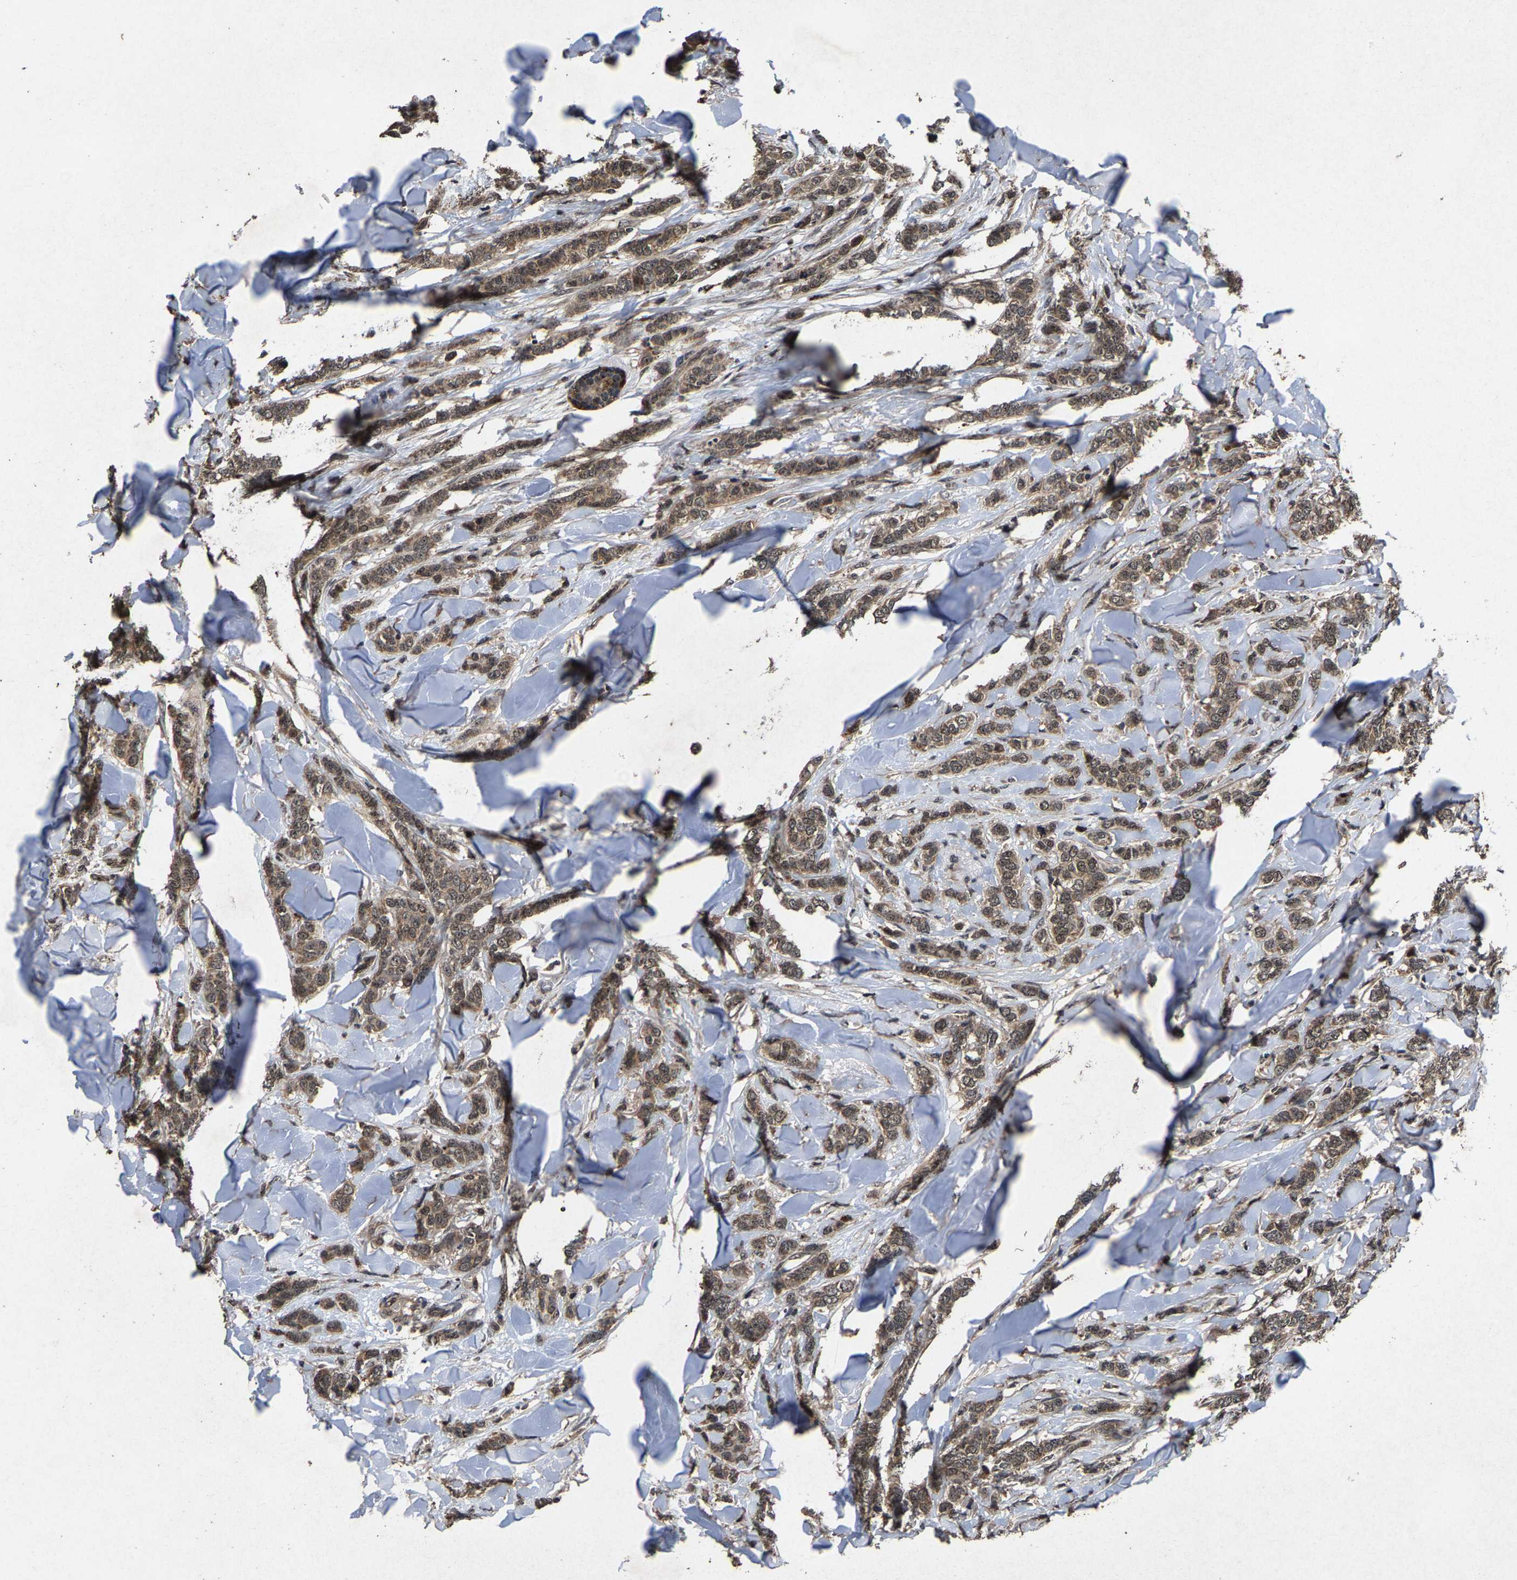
{"staining": {"intensity": "moderate", "quantity": ">75%", "location": "cytoplasmic/membranous,nuclear"}, "tissue": "breast cancer", "cell_type": "Tumor cells", "image_type": "cancer", "snomed": [{"axis": "morphology", "description": "Lobular carcinoma"}, {"axis": "topography", "description": "Skin"}, {"axis": "topography", "description": "Breast"}], "caption": "Breast lobular carcinoma stained with a protein marker shows moderate staining in tumor cells.", "gene": "HAUS6", "patient": {"sex": "female", "age": 46}}